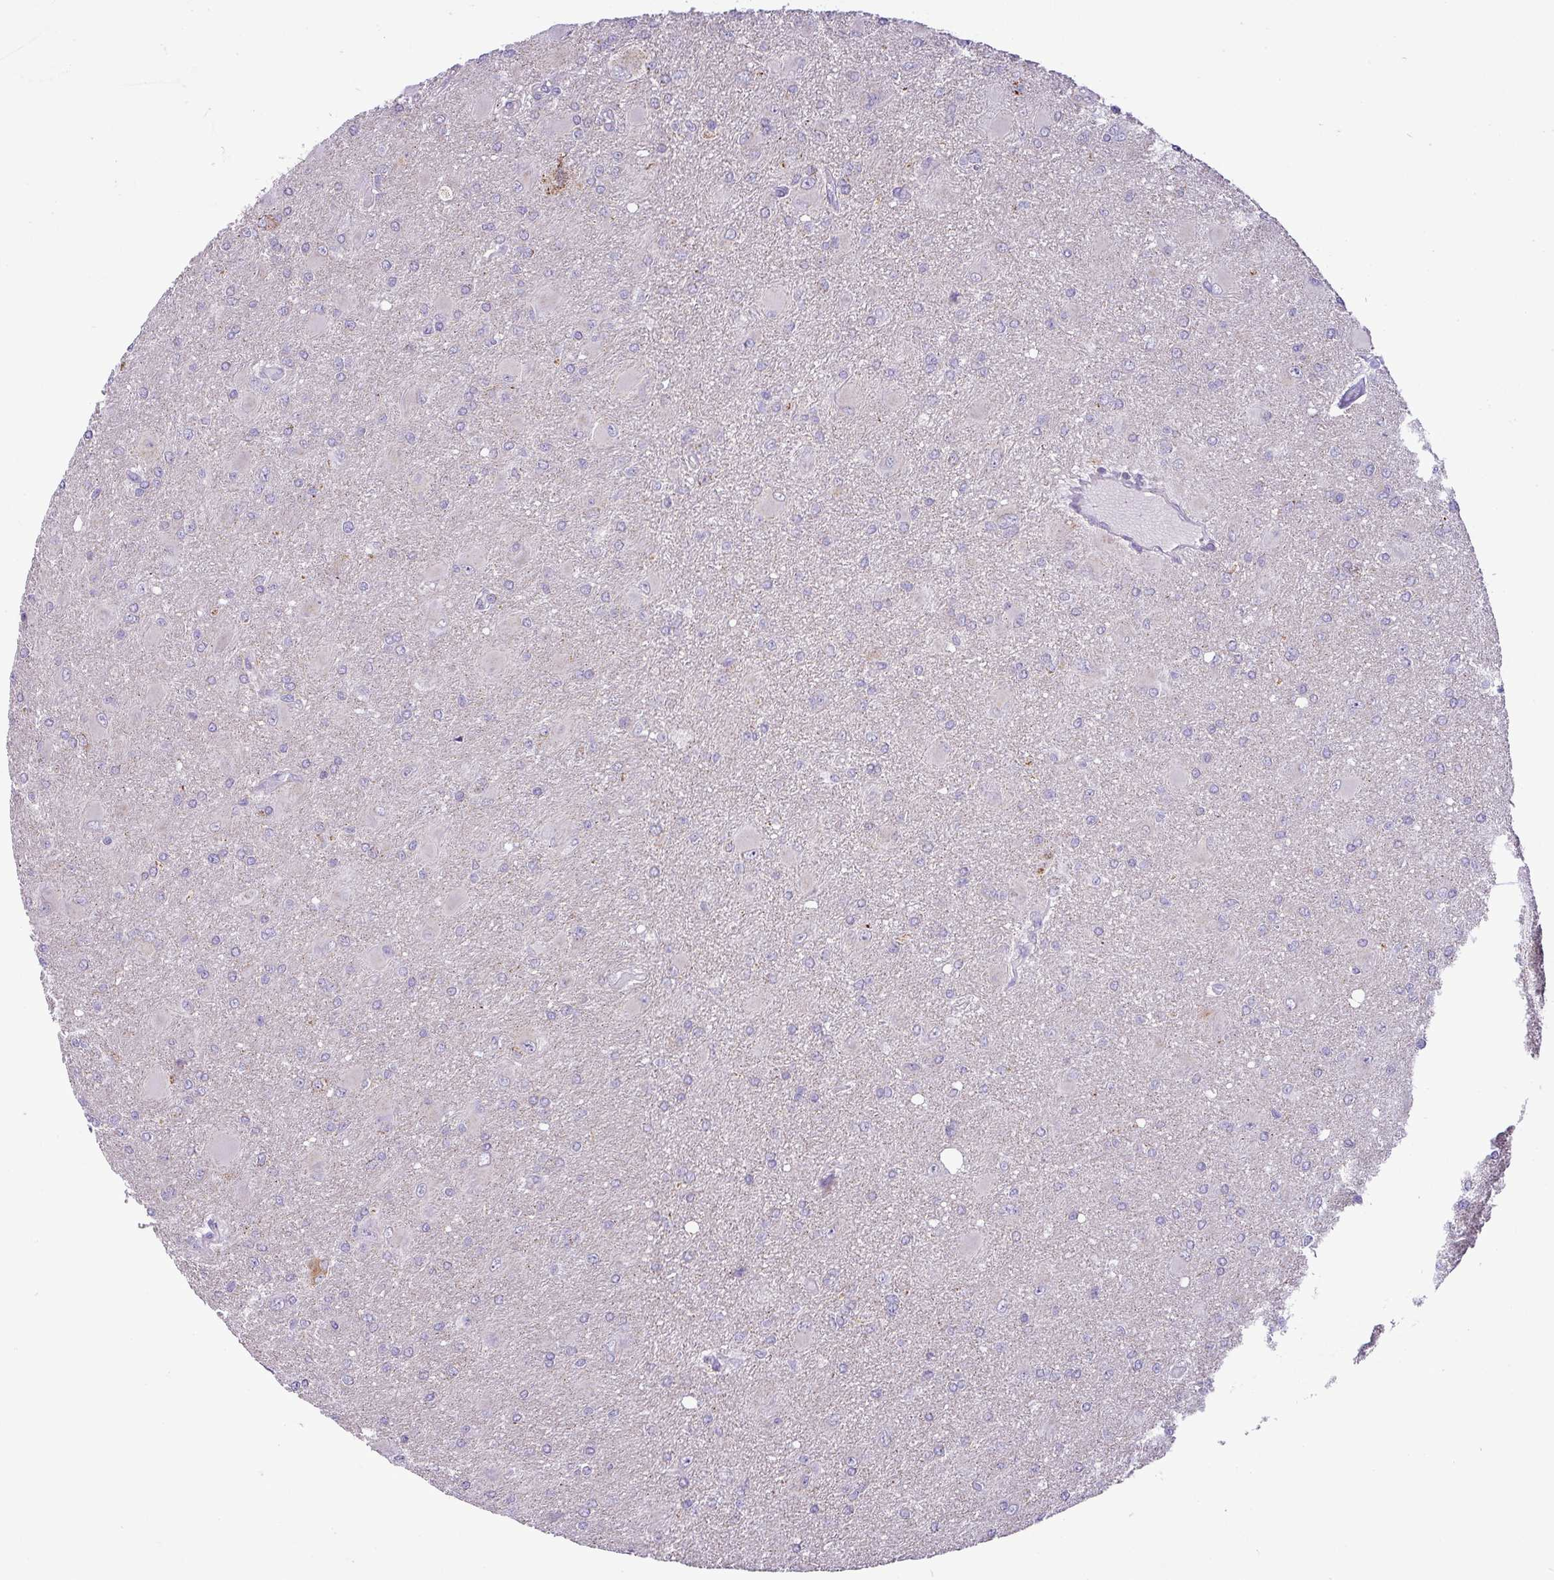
{"staining": {"intensity": "moderate", "quantity": "25%-75%", "location": "cytoplasmic/membranous"}, "tissue": "glioma", "cell_type": "Tumor cells", "image_type": "cancer", "snomed": [{"axis": "morphology", "description": "Glioma, malignant, High grade"}, {"axis": "topography", "description": "Brain"}], "caption": "Approximately 25%-75% of tumor cells in human high-grade glioma (malignant) display moderate cytoplasmic/membranous protein staining as visualized by brown immunohistochemical staining.", "gene": "ZNF81", "patient": {"sex": "male", "age": 67}}